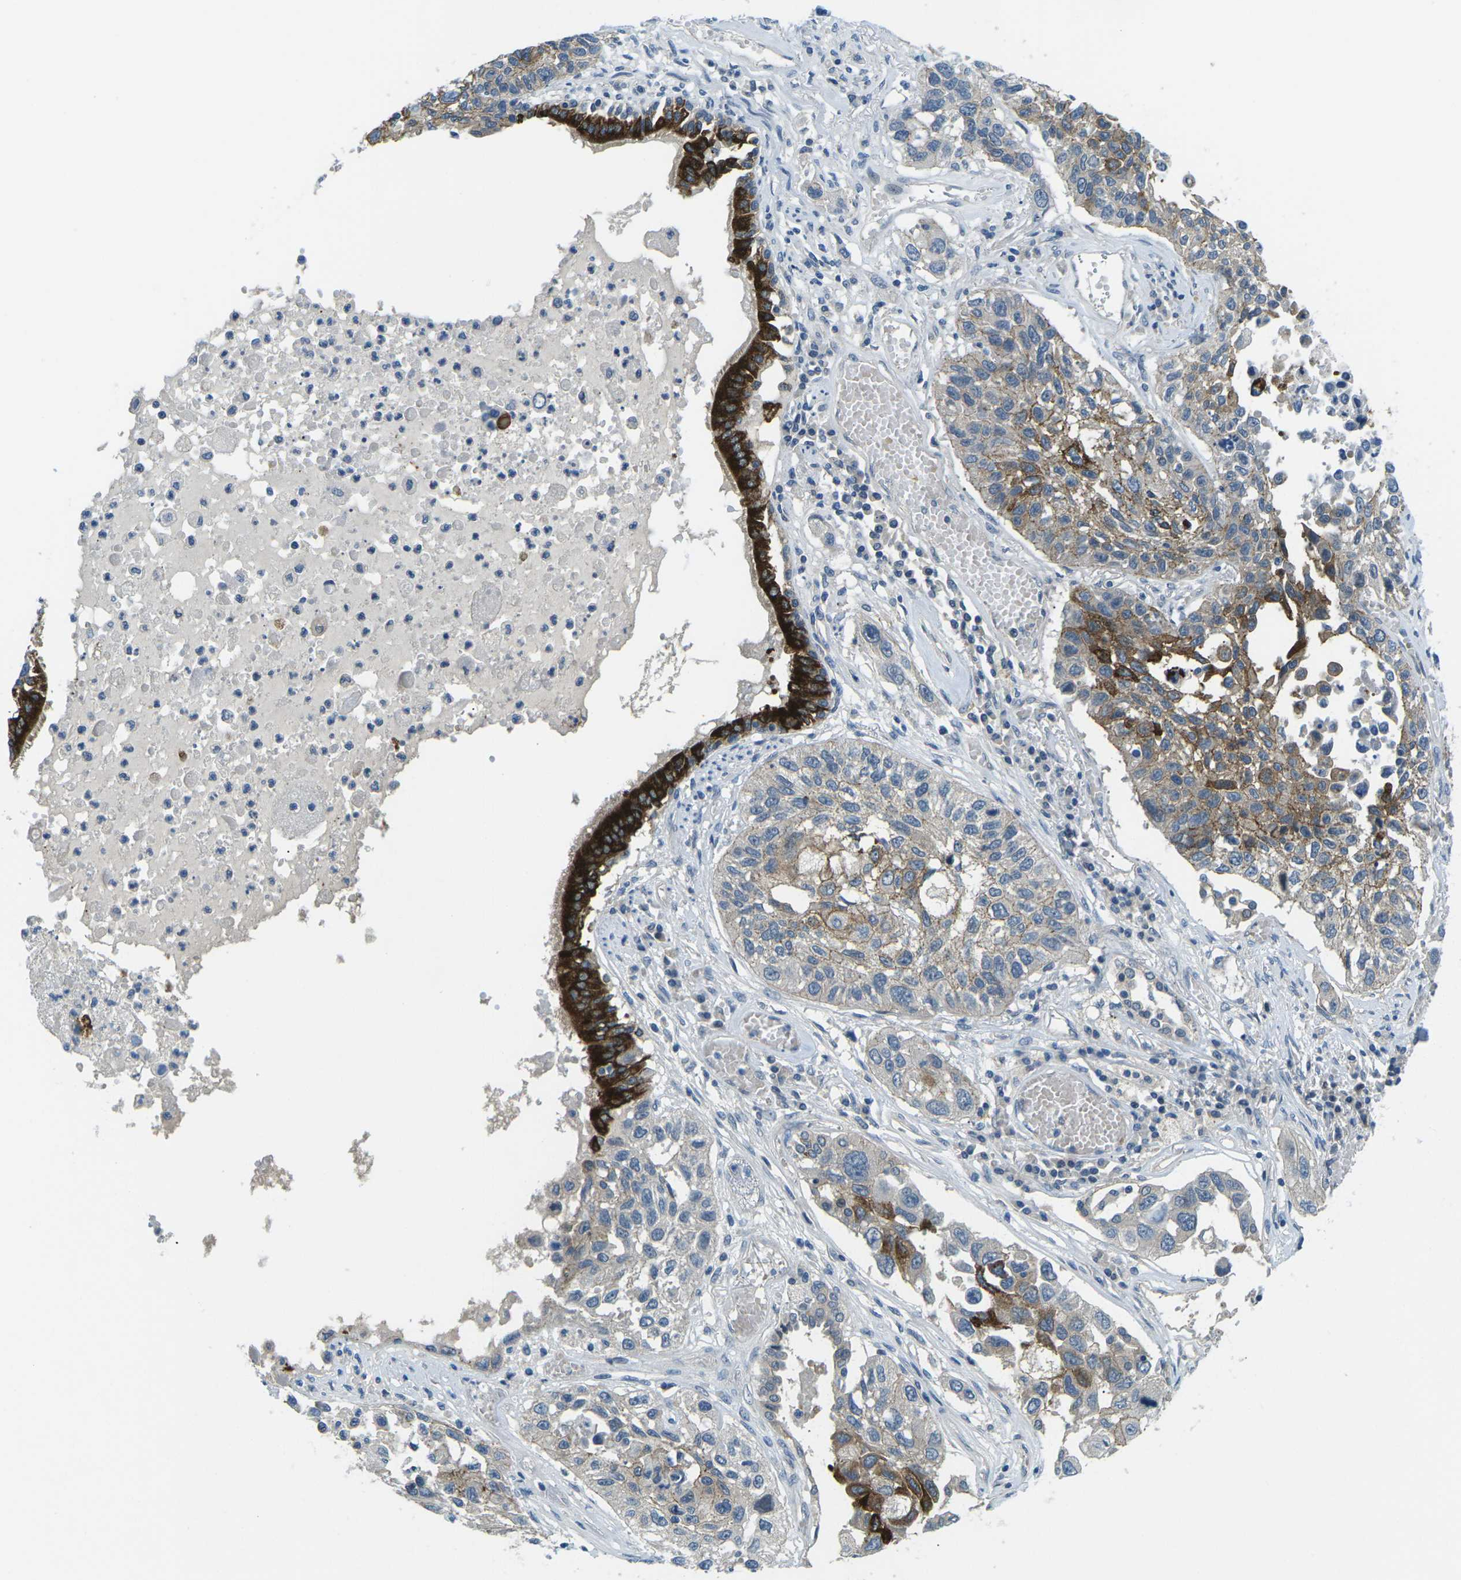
{"staining": {"intensity": "strong", "quantity": "25%-75%", "location": "cytoplasmic/membranous"}, "tissue": "lung cancer", "cell_type": "Tumor cells", "image_type": "cancer", "snomed": [{"axis": "morphology", "description": "Squamous cell carcinoma, NOS"}, {"axis": "topography", "description": "Lung"}], "caption": "Lung cancer (squamous cell carcinoma) was stained to show a protein in brown. There is high levels of strong cytoplasmic/membranous expression in approximately 25%-75% of tumor cells. The staining was performed using DAB to visualize the protein expression in brown, while the nuclei were stained in blue with hematoxylin (Magnification: 20x).", "gene": "CTNND1", "patient": {"sex": "male", "age": 71}}